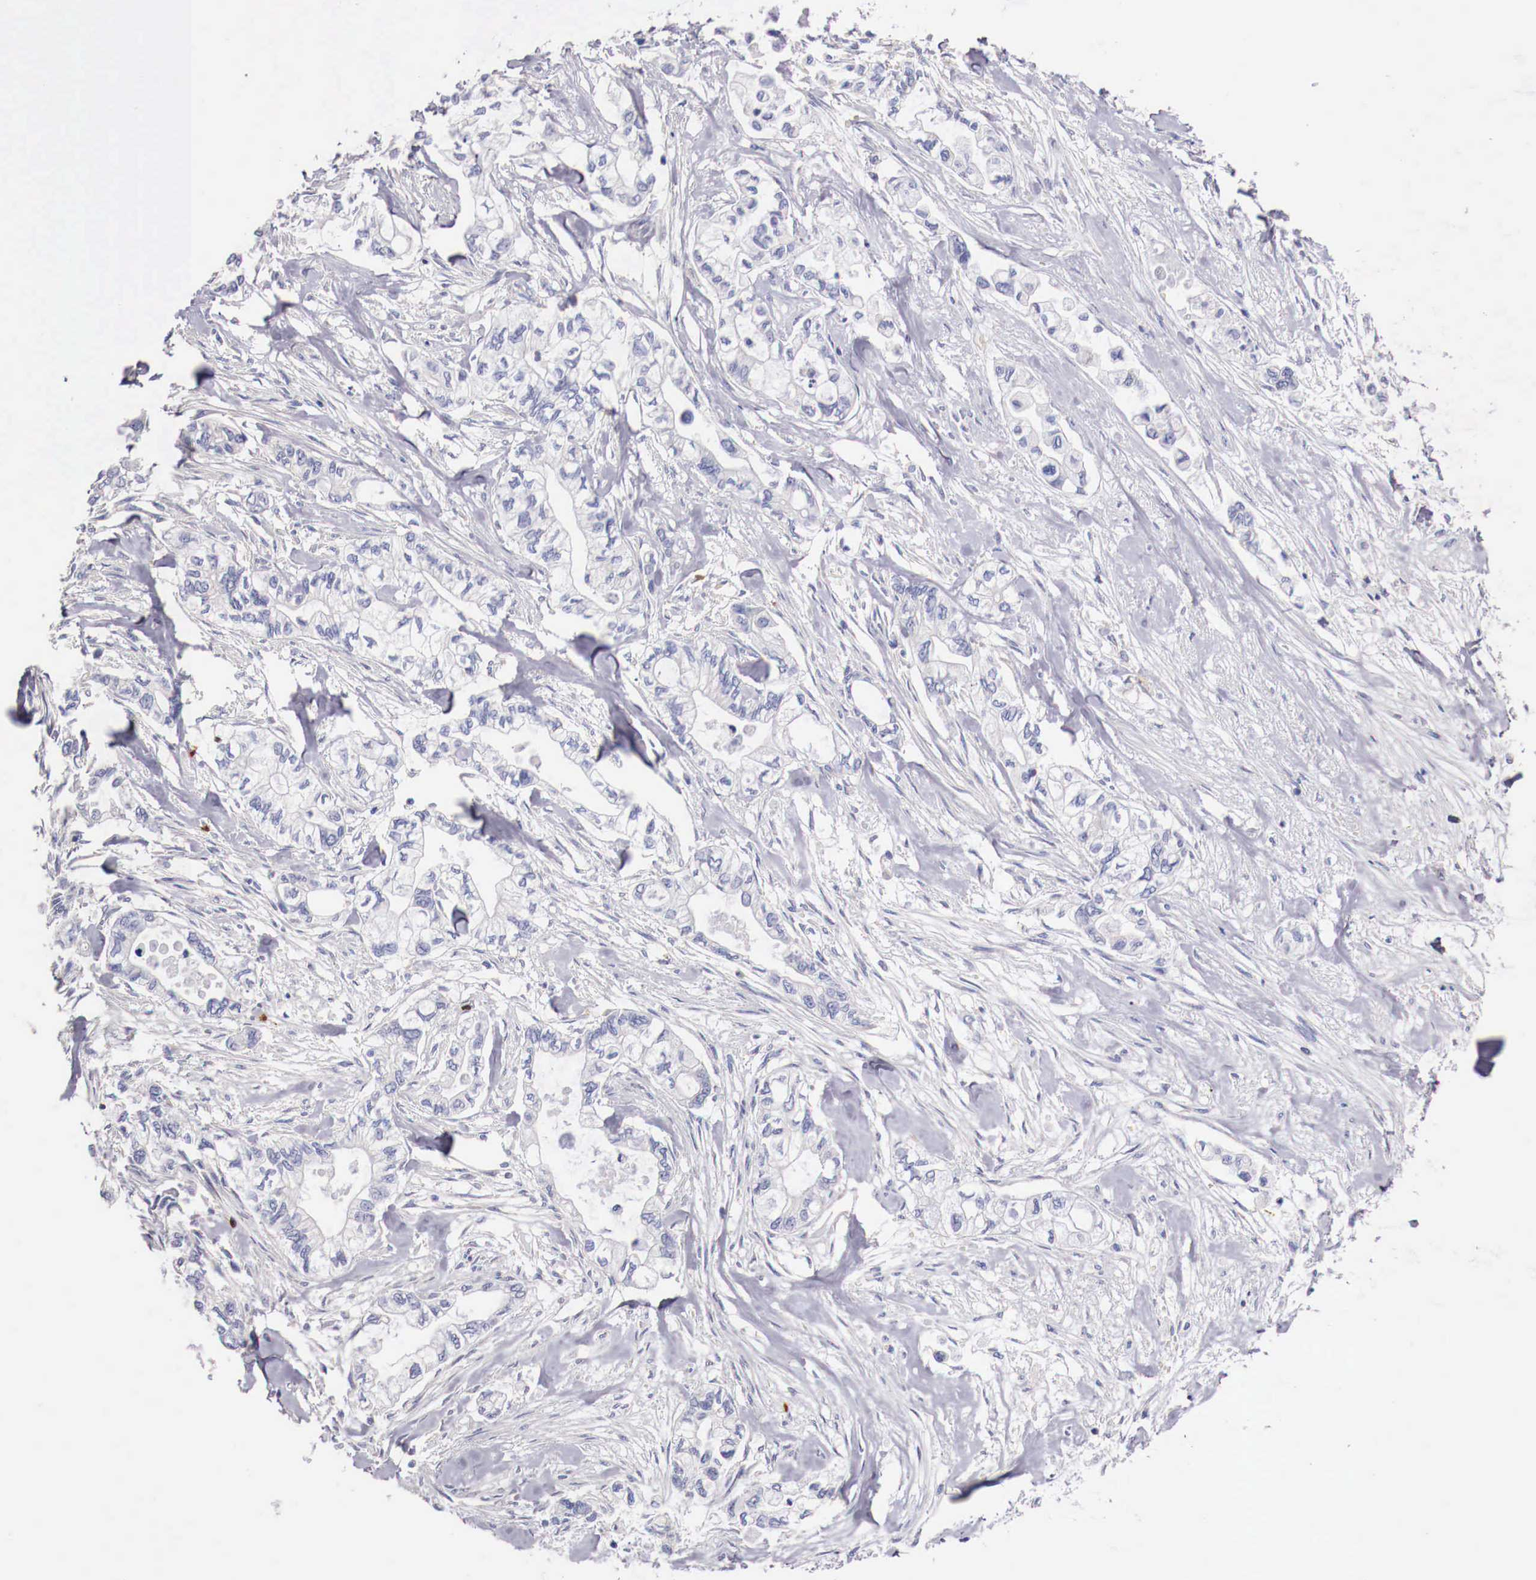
{"staining": {"intensity": "negative", "quantity": "none", "location": "none"}, "tissue": "pancreatic cancer", "cell_type": "Tumor cells", "image_type": "cancer", "snomed": [{"axis": "morphology", "description": "Adenocarcinoma, NOS"}, {"axis": "topography", "description": "Pancreas"}], "caption": "Protein analysis of pancreatic adenocarcinoma reveals no significant expression in tumor cells.", "gene": "PITPNA", "patient": {"sex": "male", "age": 79}}